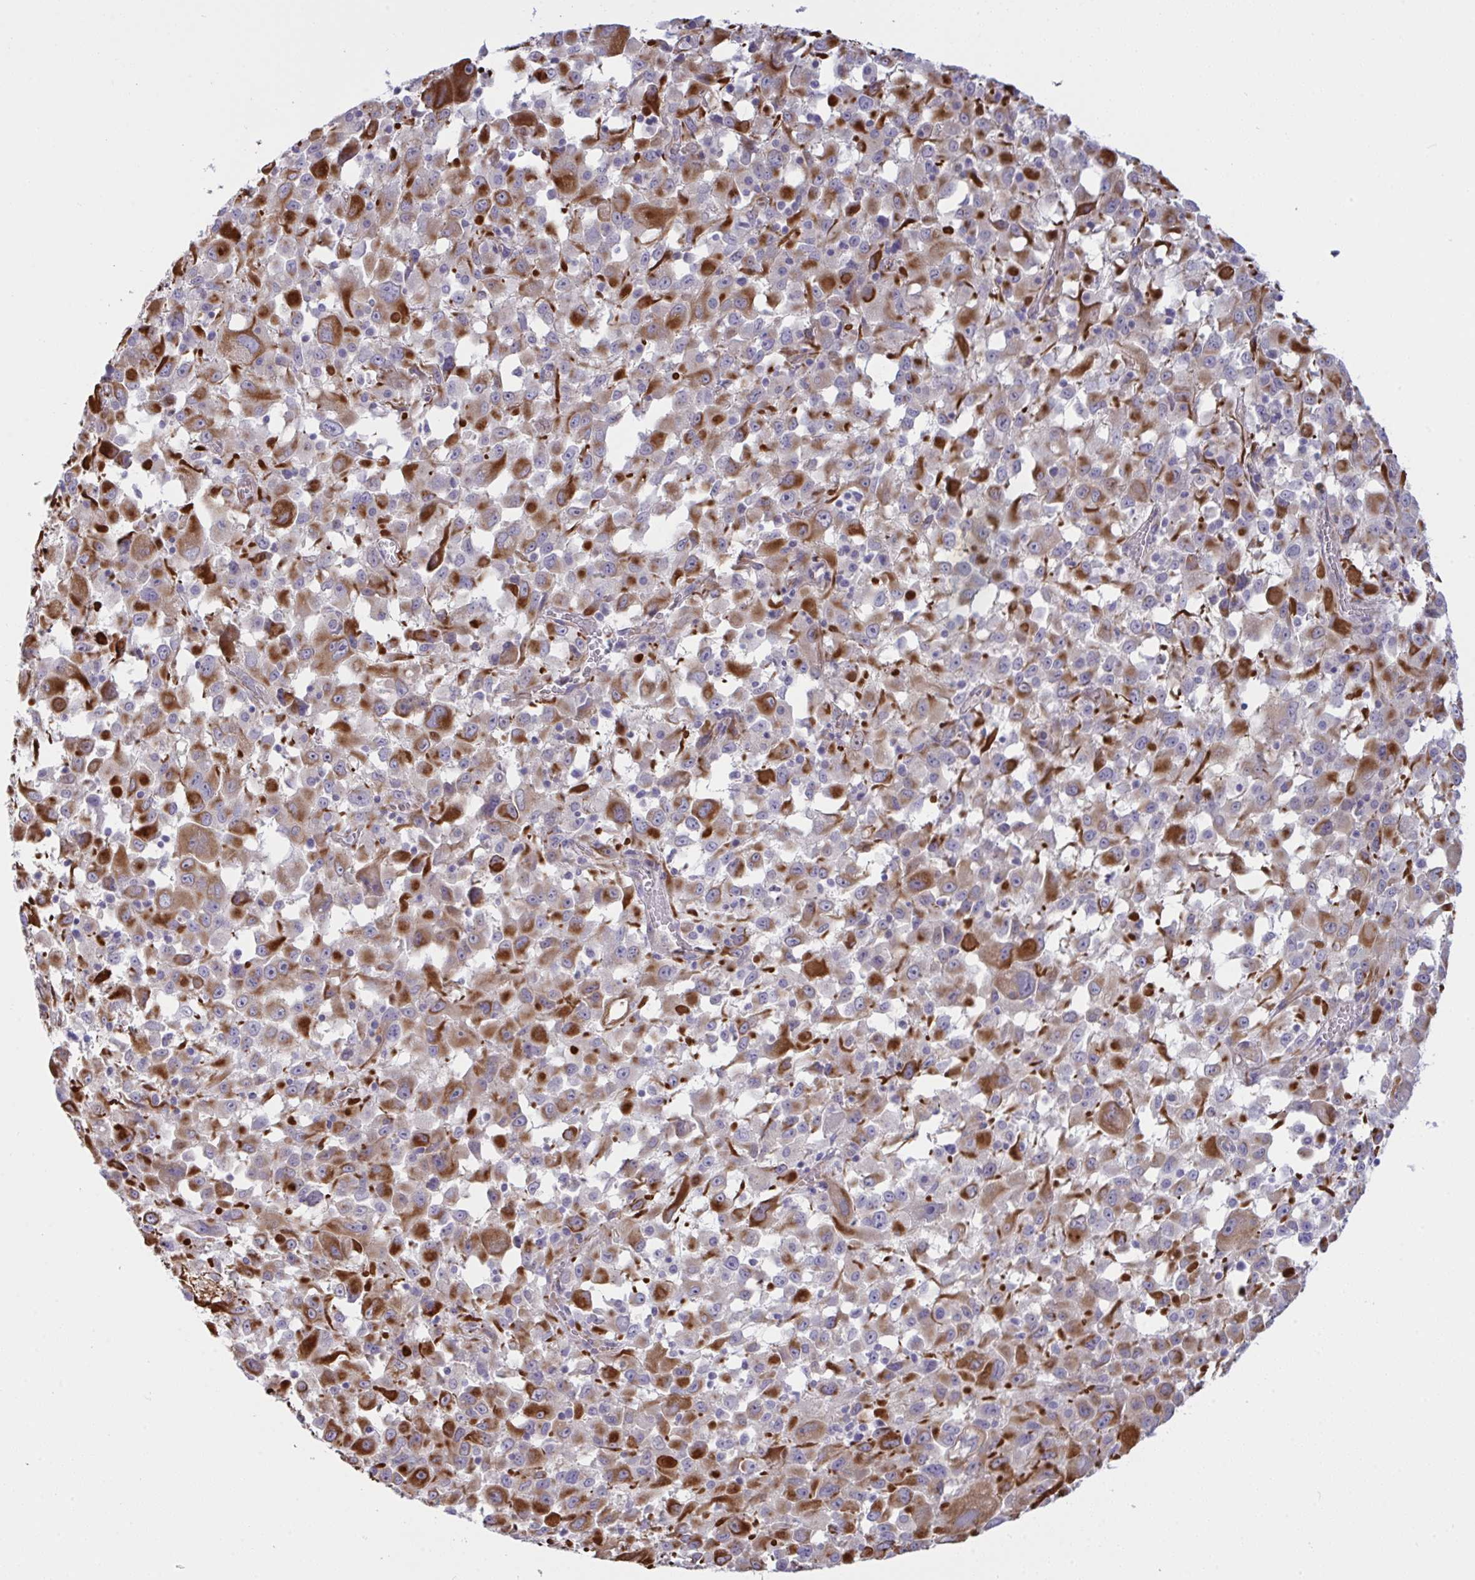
{"staining": {"intensity": "strong", "quantity": "25%-75%", "location": "cytoplasmic/membranous"}, "tissue": "melanoma", "cell_type": "Tumor cells", "image_type": "cancer", "snomed": [{"axis": "morphology", "description": "Malignant melanoma, Metastatic site"}, {"axis": "topography", "description": "Soft tissue"}], "caption": "The histopathology image shows immunohistochemical staining of melanoma. There is strong cytoplasmic/membranous positivity is seen in about 25%-75% of tumor cells.", "gene": "DCBLD1", "patient": {"sex": "male", "age": 50}}